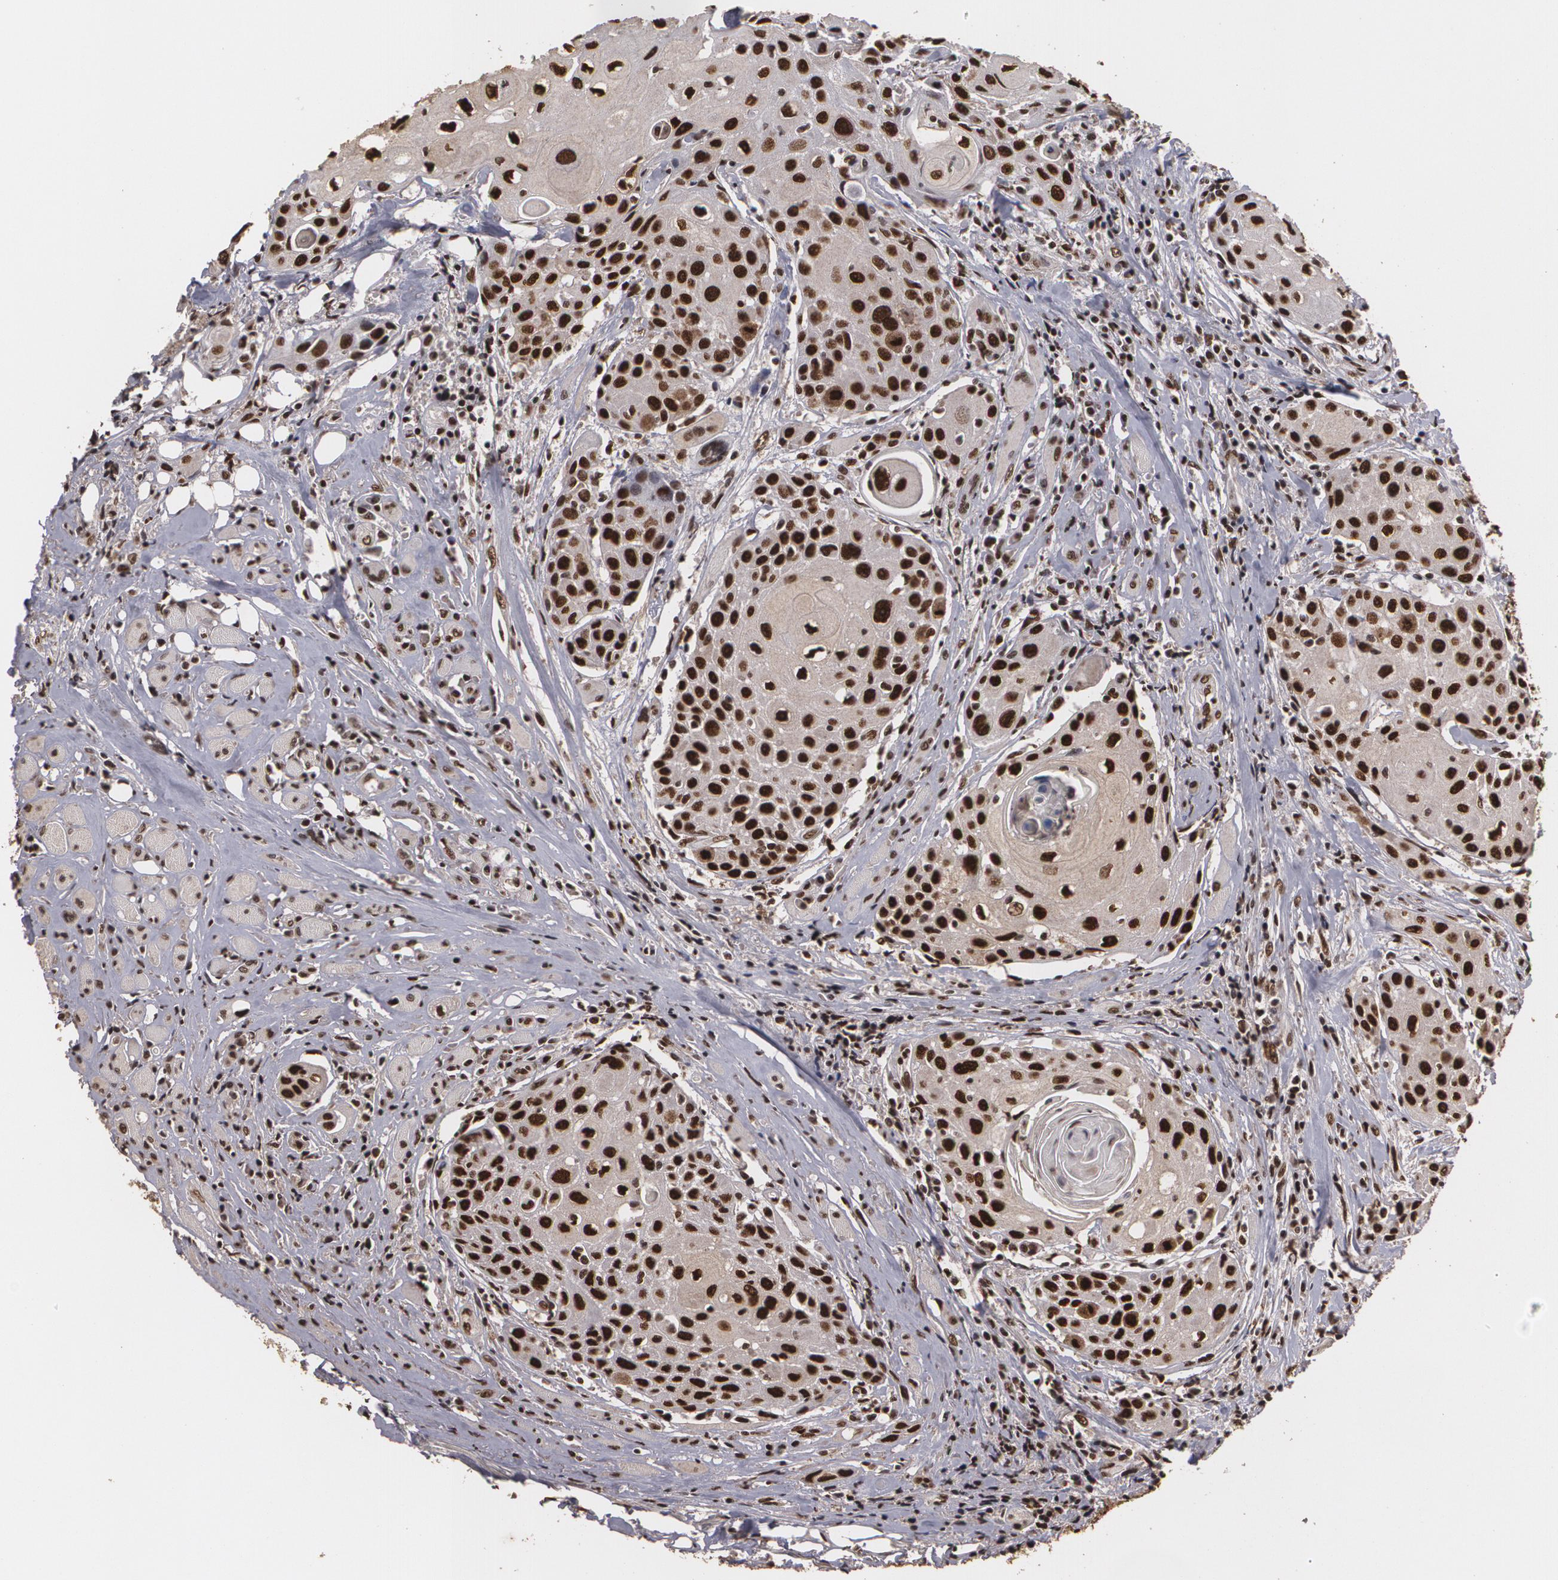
{"staining": {"intensity": "strong", "quantity": ">75%", "location": "nuclear"}, "tissue": "head and neck cancer", "cell_type": "Tumor cells", "image_type": "cancer", "snomed": [{"axis": "morphology", "description": "Squamous cell carcinoma, NOS"}, {"axis": "topography", "description": "Oral tissue"}, {"axis": "topography", "description": "Head-Neck"}], "caption": "Tumor cells display high levels of strong nuclear positivity in approximately >75% of cells in head and neck squamous cell carcinoma. The staining was performed using DAB (3,3'-diaminobenzidine) to visualize the protein expression in brown, while the nuclei were stained in blue with hematoxylin (Magnification: 20x).", "gene": "RCOR1", "patient": {"sex": "female", "age": 82}}